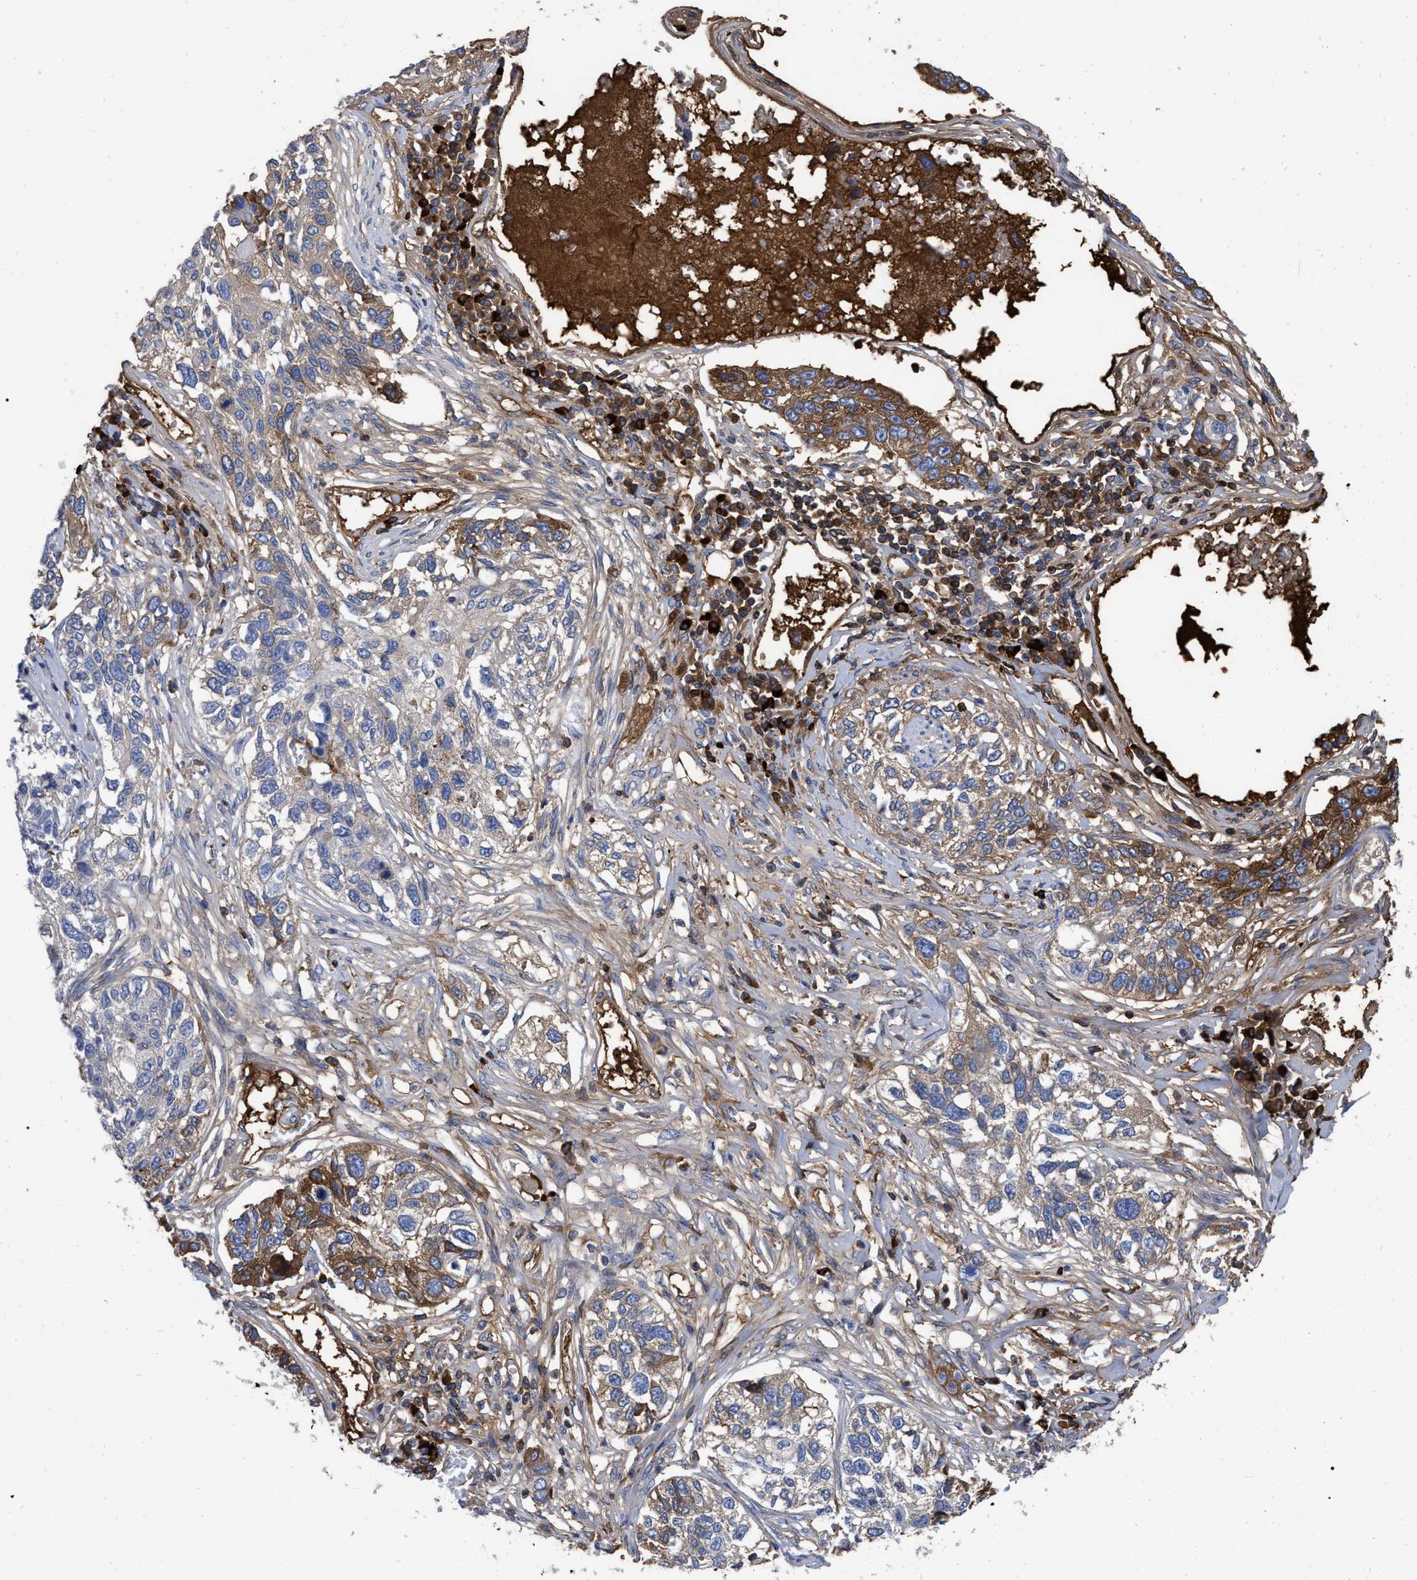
{"staining": {"intensity": "moderate", "quantity": "25%-75%", "location": "cytoplasmic/membranous"}, "tissue": "lung cancer", "cell_type": "Tumor cells", "image_type": "cancer", "snomed": [{"axis": "morphology", "description": "Squamous cell carcinoma, NOS"}, {"axis": "topography", "description": "Lung"}], "caption": "Moderate cytoplasmic/membranous positivity for a protein is present in about 25%-75% of tumor cells of lung cancer (squamous cell carcinoma) using immunohistochemistry.", "gene": "IGHV5-51", "patient": {"sex": "male", "age": 71}}